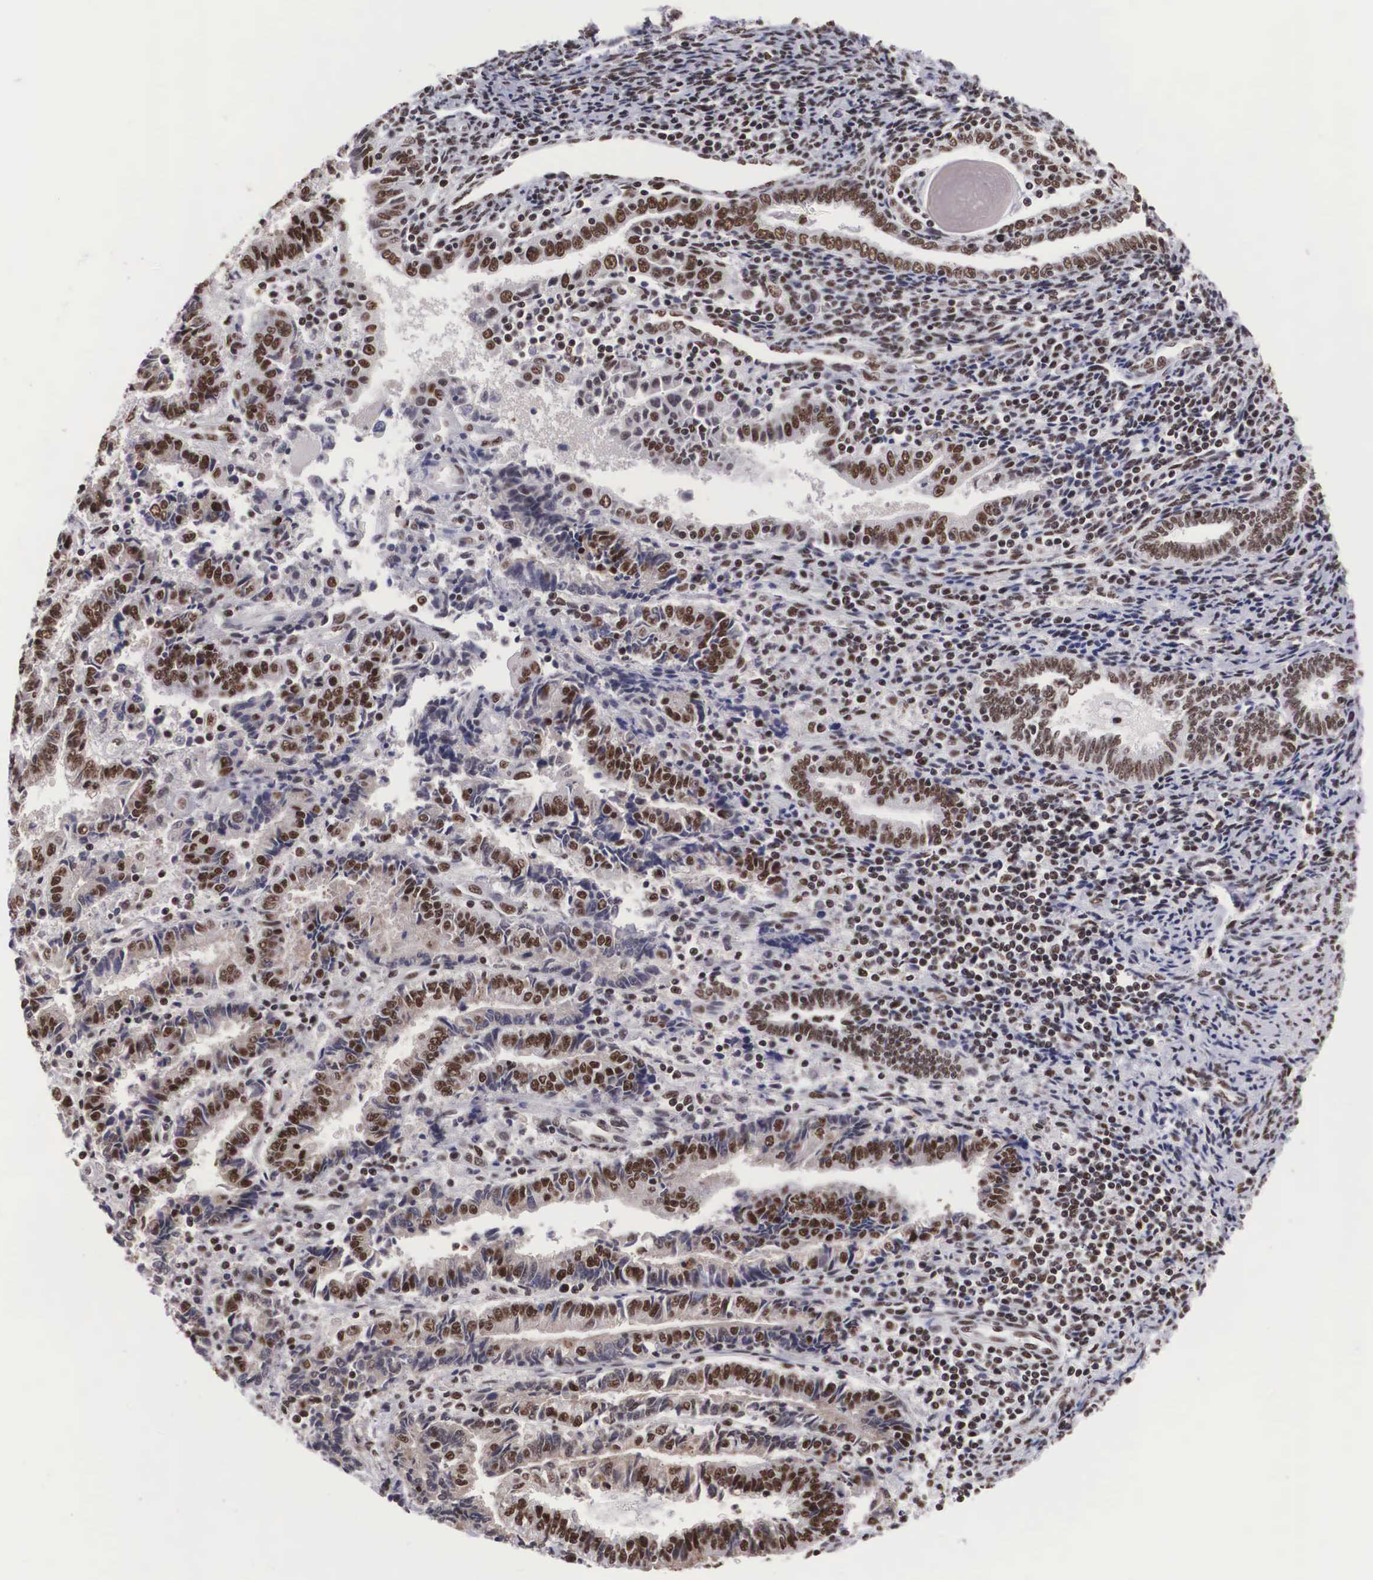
{"staining": {"intensity": "moderate", "quantity": ">75%", "location": "nuclear"}, "tissue": "endometrial cancer", "cell_type": "Tumor cells", "image_type": "cancer", "snomed": [{"axis": "morphology", "description": "Adenocarcinoma, NOS"}, {"axis": "topography", "description": "Endometrium"}], "caption": "Approximately >75% of tumor cells in endometrial cancer (adenocarcinoma) display moderate nuclear protein positivity as visualized by brown immunohistochemical staining.", "gene": "SF3A1", "patient": {"sex": "female", "age": 75}}